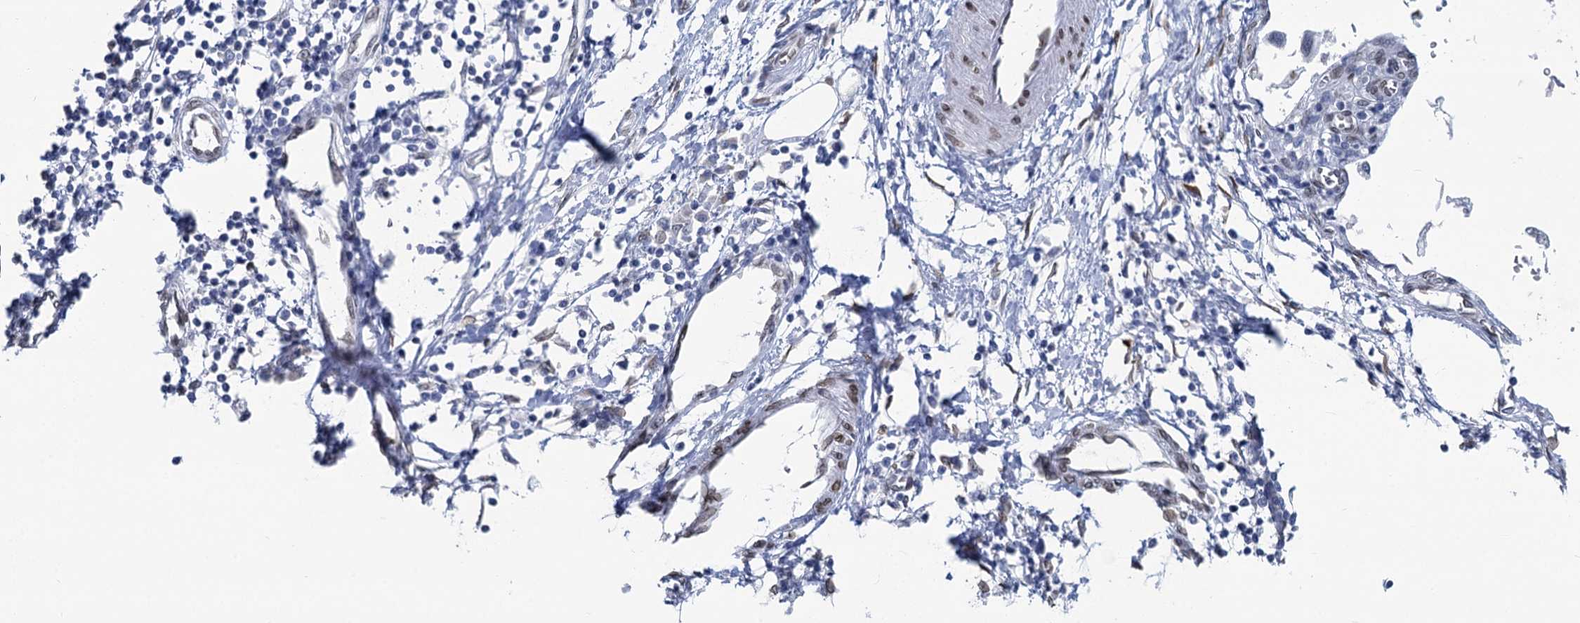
{"staining": {"intensity": "negative", "quantity": "none", "location": "none"}, "tissue": "urothelial cancer", "cell_type": "Tumor cells", "image_type": "cancer", "snomed": [{"axis": "morphology", "description": "Urothelial carcinoma, High grade"}, {"axis": "topography", "description": "Urinary bladder"}], "caption": "Protein analysis of urothelial carcinoma (high-grade) demonstrates no significant expression in tumor cells.", "gene": "PRSS35", "patient": {"sex": "male", "age": 64}}